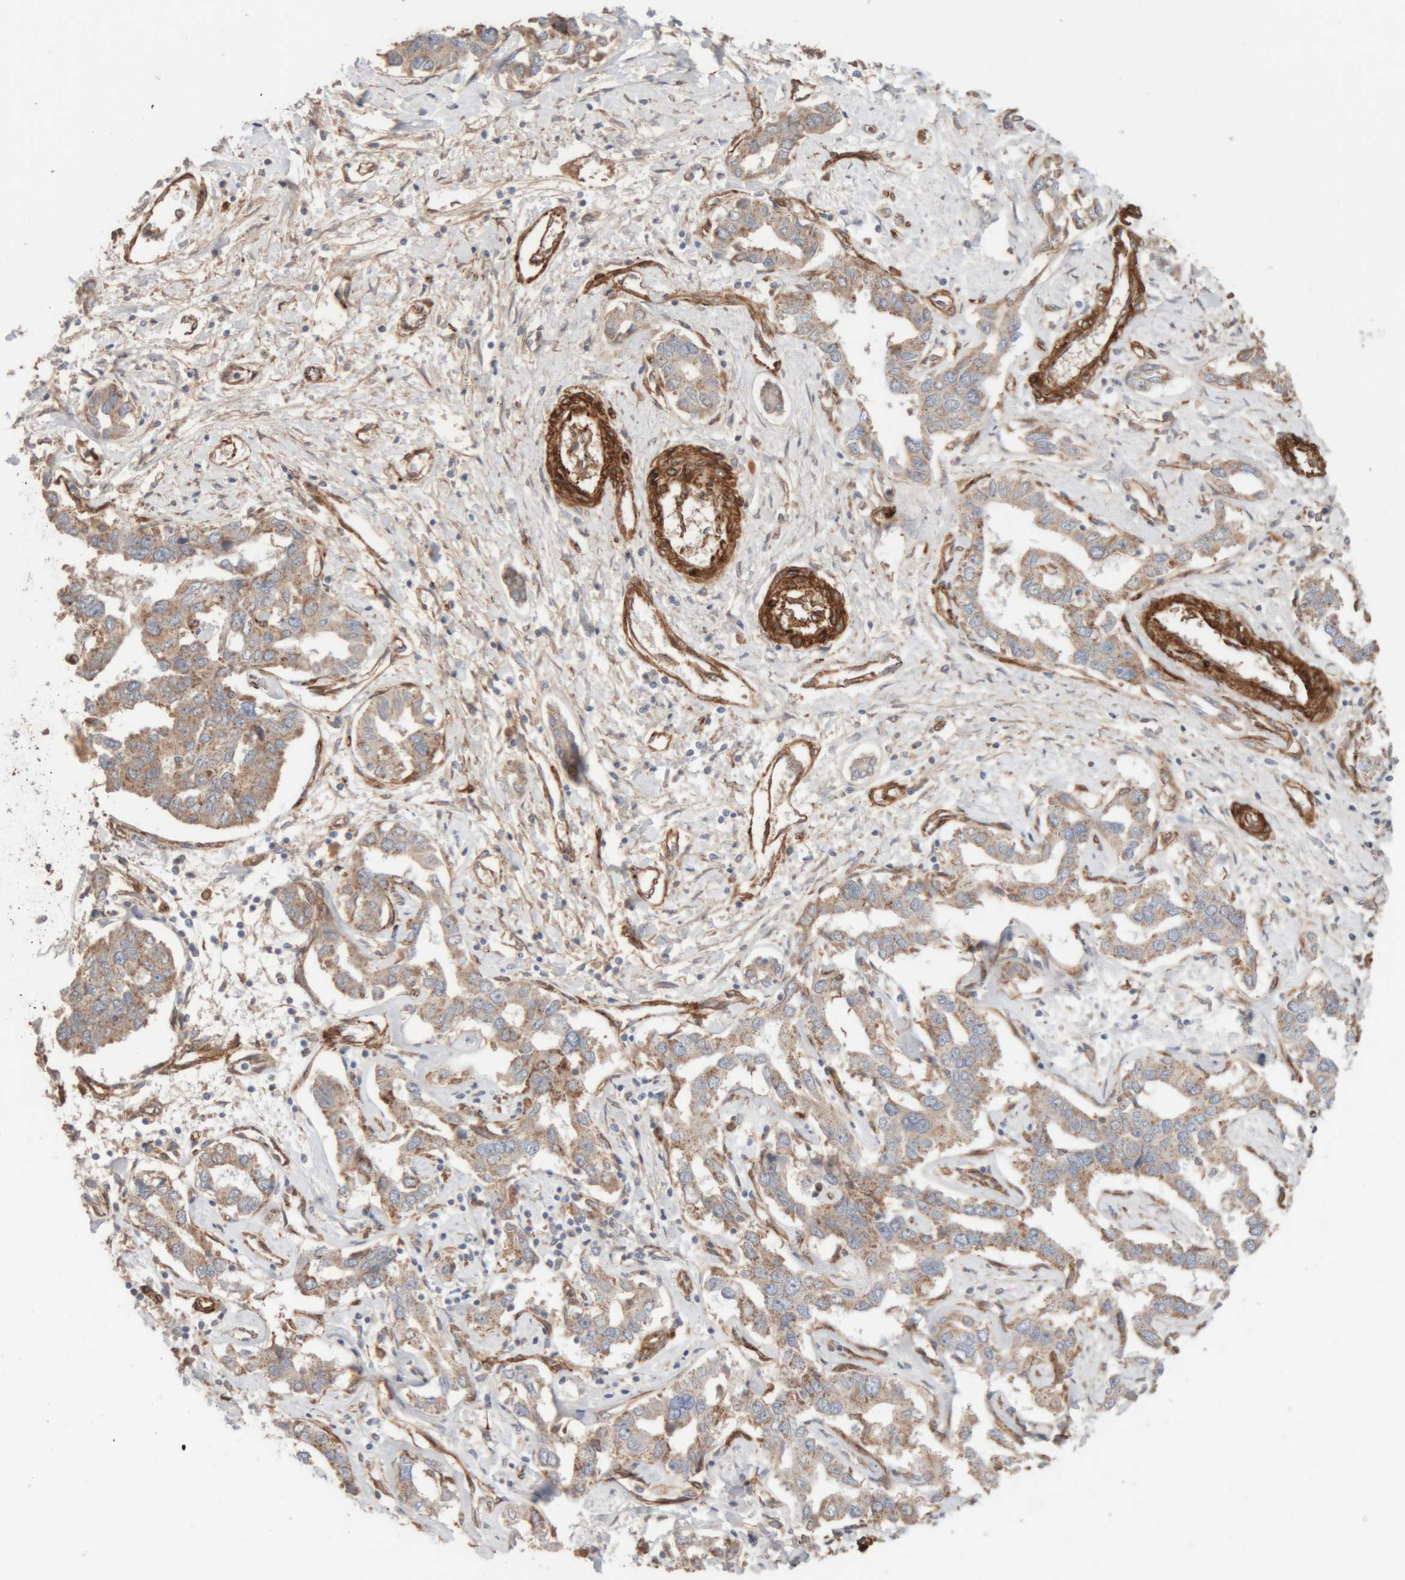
{"staining": {"intensity": "weak", "quantity": "25%-75%", "location": "cytoplasmic/membranous"}, "tissue": "liver cancer", "cell_type": "Tumor cells", "image_type": "cancer", "snomed": [{"axis": "morphology", "description": "Cholangiocarcinoma"}, {"axis": "topography", "description": "Liver"}], "caption": "Protein staining of liver cancer (cholangiocarcinoma) tissue exhibits weak cytoplasmic/membranous positivity in approximately 25%-75% of tumor cells.", "gene": "RAB32", "patient": {"sex": "male", "age": 59}}